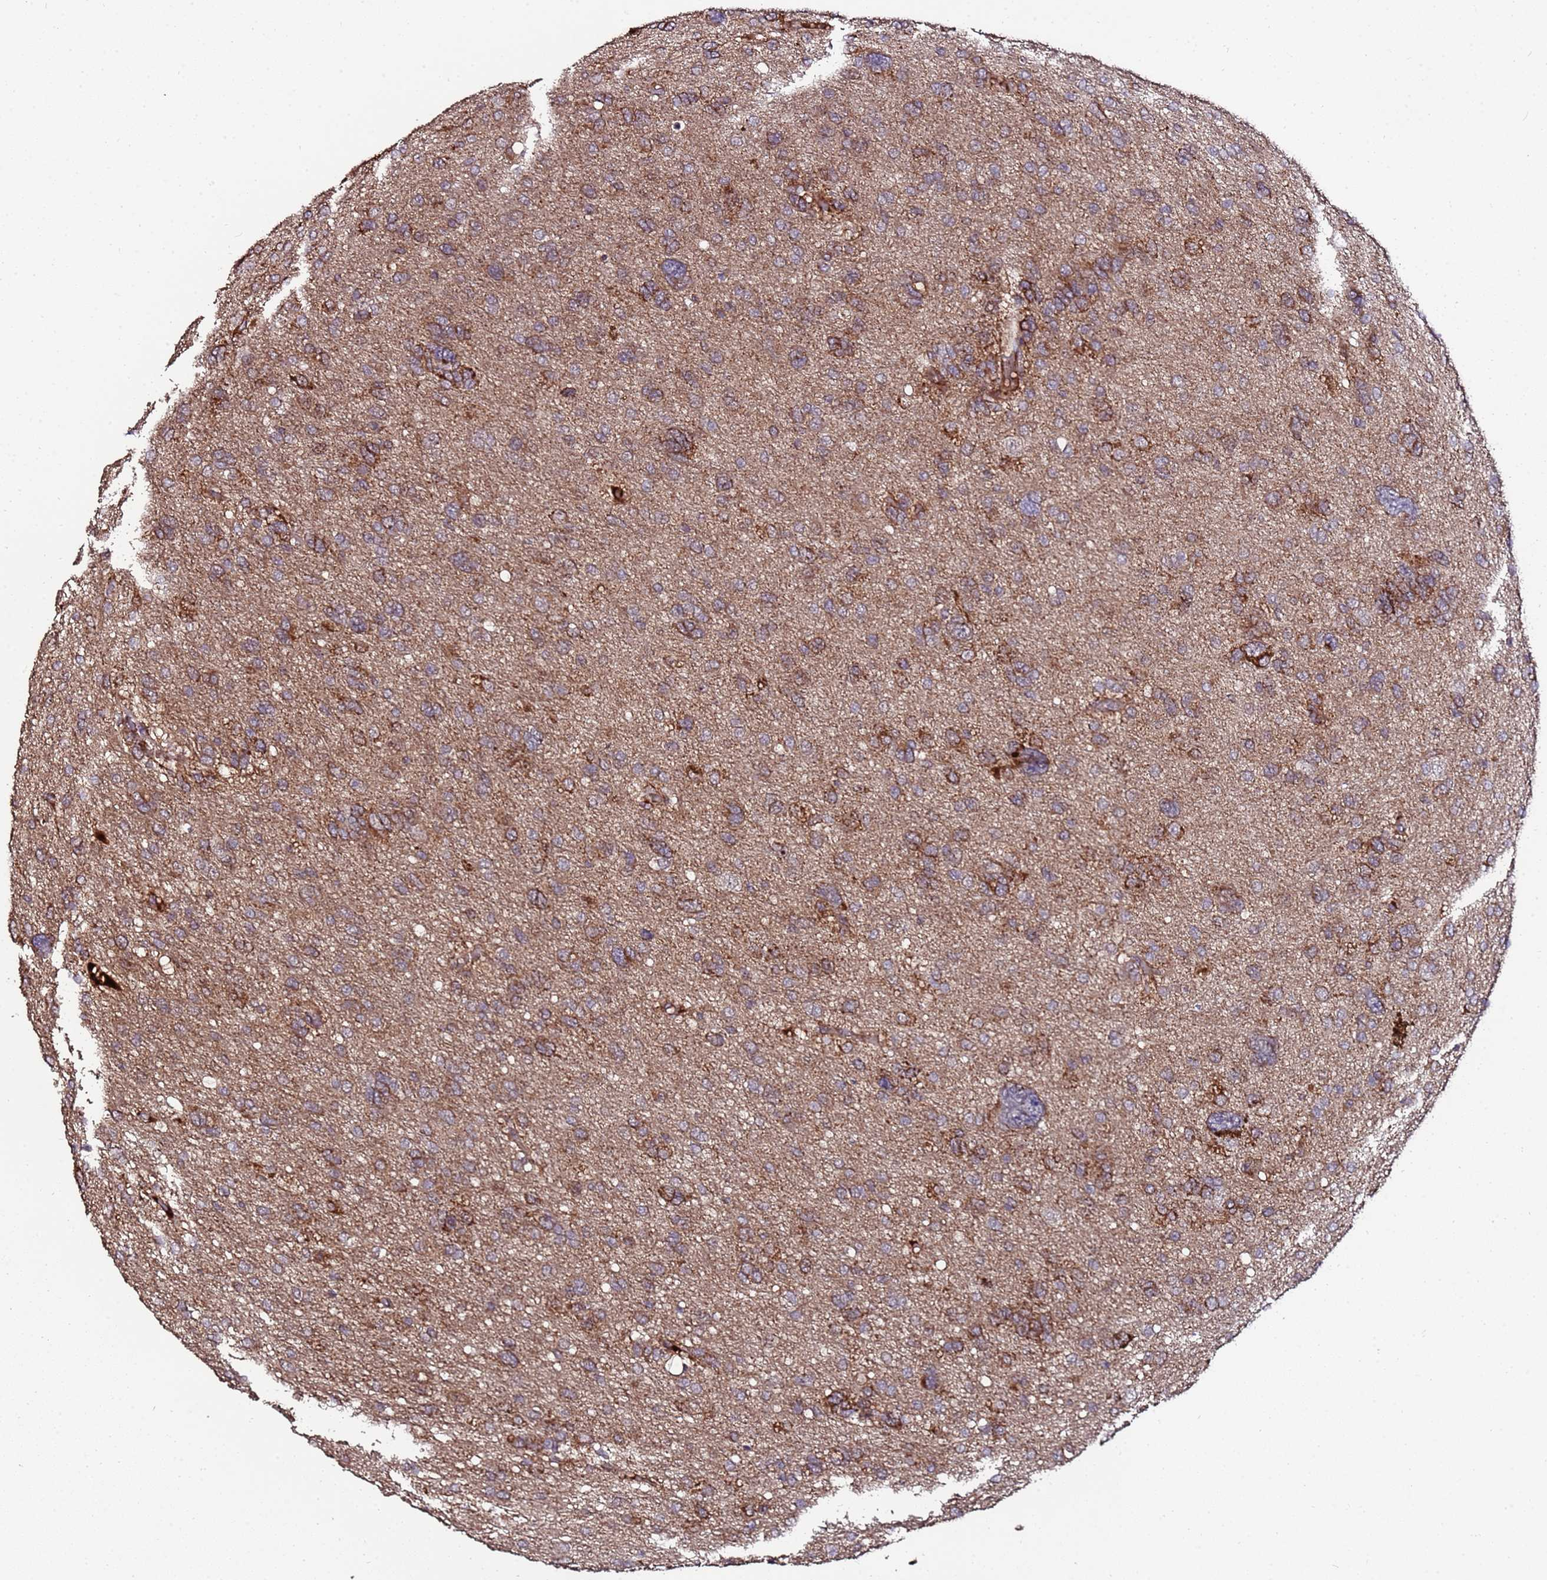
{"staining": {"intensity": "strong", "quantity": "<25%", "location": "cytoplasmic/membranous"}, "tissue": "glioma", "cell_type": "Tumor cells", "image_type": "cancer", "snomed": [{"axis": "morphology", "description": "Glioma, malignant, High grade"}, {"axis": "topography", "description": "Brain"}], "caption": "Immunohistochemical staining of human glioma shows medium levels of strong cytoplasmic/membranous positivity in approximately <25% of tumor cells.", "gene": "PRODH", "patient": {"sex": "female", "age": 59}}